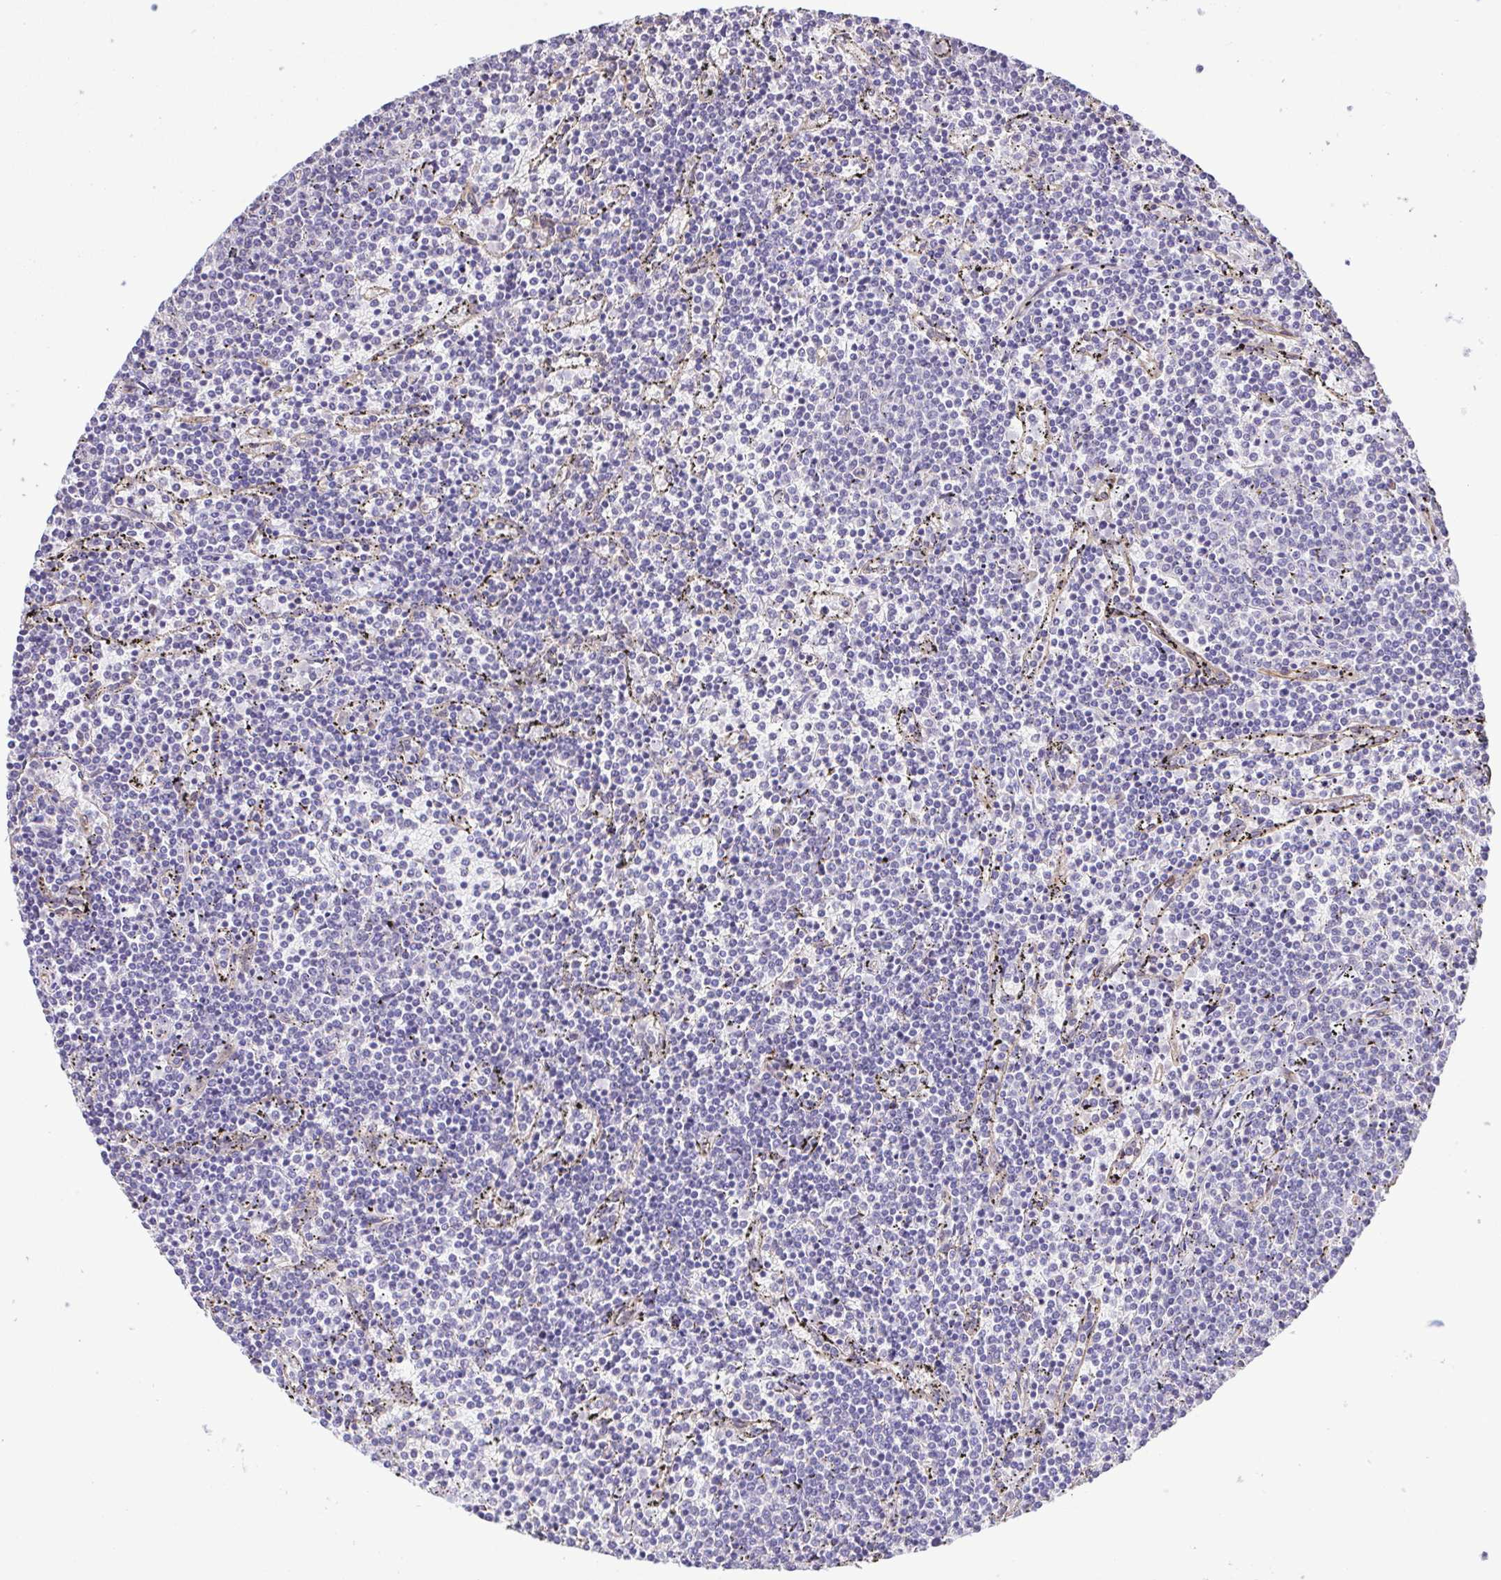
{"staining": {"intensity": "negative", "quantity": "none", "location": "none"}, "tissue": "lymphoma", "cell_type": "Tumor cells", "image_type": "cancer", "snomed": [{"axis": "morphology", "description": "Malignant lymphoma, non-Hodgkin's type, Low grade"}, {"axis": "topography", "description": "Spleen"}], "caption": "Tumor cells show no significant staining in lymphoma.", "gene": "FLT1", "patient": {"sex": "female", "age": 50}}